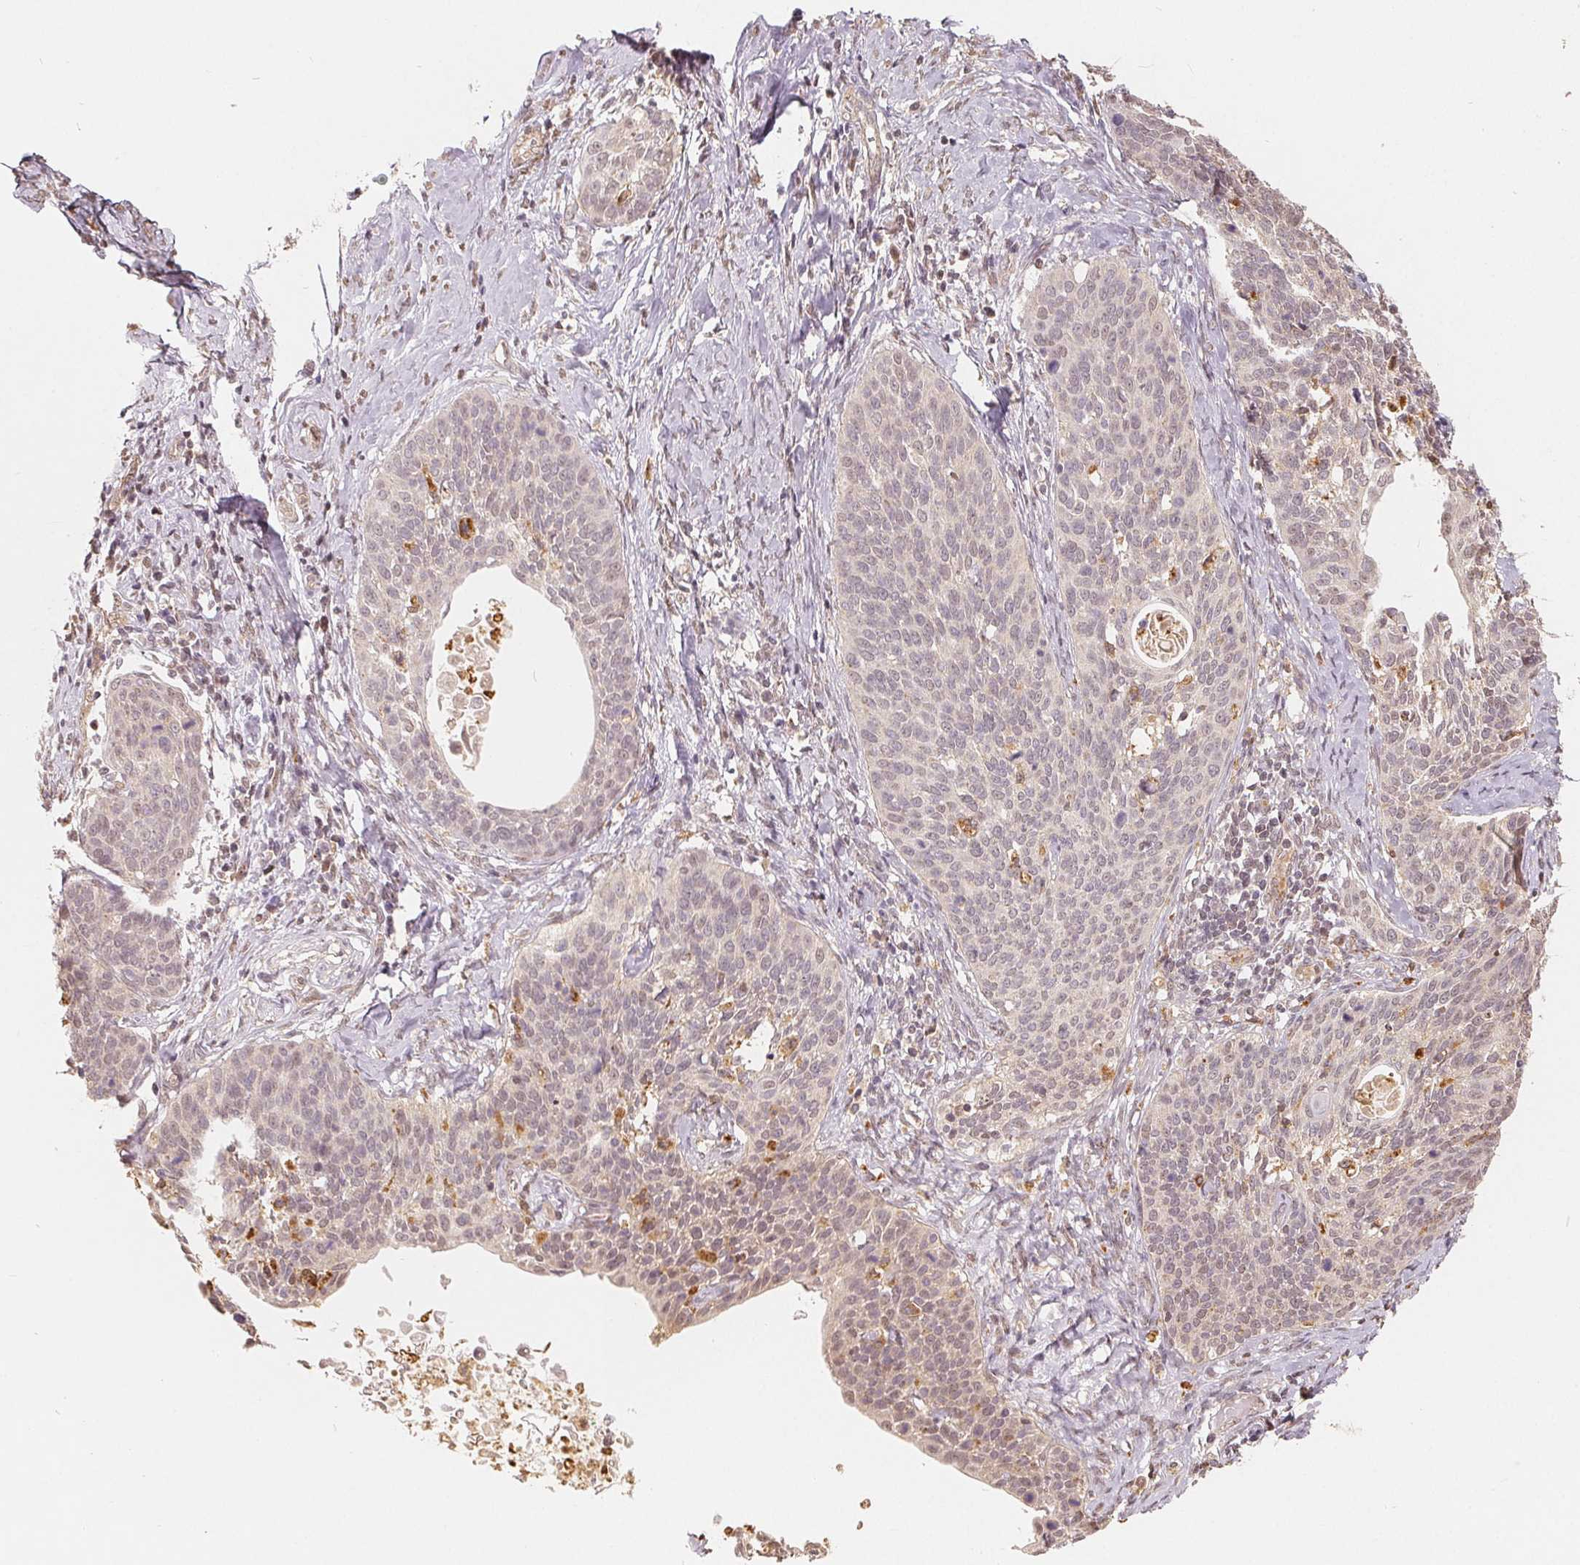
{"staining": {"intensity": "negative", "quantity": "none", "location": "none"}, "tissue": "cervical cancer", "cell_type": "Tumor cells", "image_type": "cancer", "snomed": [{"axis": "morphology", "description": "Squamous cell carcinoma, NOS"}, {"axis": "topography", "description": "Cervix"}], "caption": "Cervical cancer was stained to show a protein in brown. There is no significant staining in tumor cells.", "gene": "GUSB", "patient": {"sex": "female", "age": 69}}